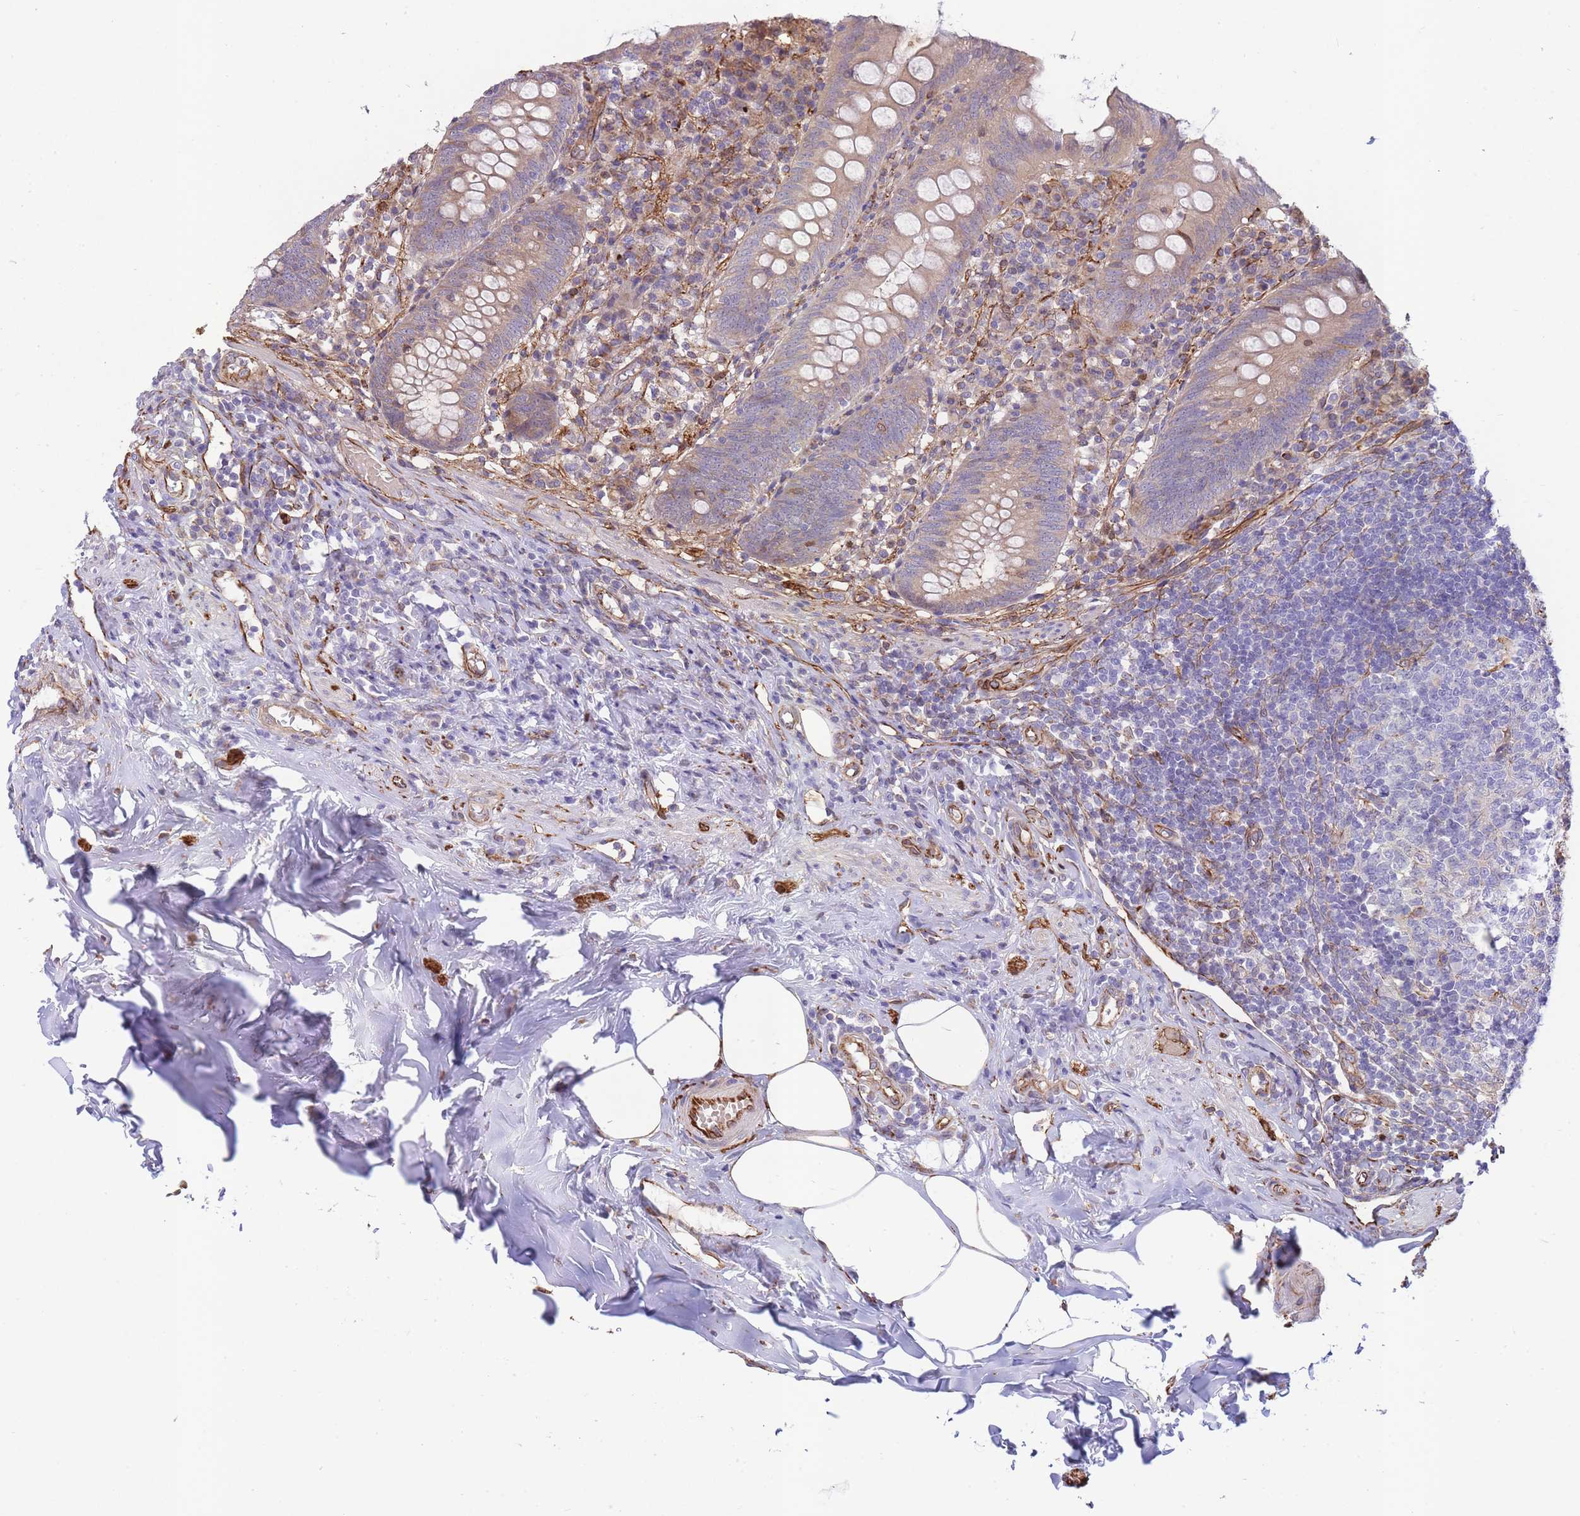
{"staining": {"intensity": "weak", "quantity": "25%-75%", "location": "cytoplasmic/membranous"}, "tissue": "appendix", "cell_type": "Glandular cells", "image_type": "normal", "snomed": [{"axis": "morphology", "description": "Normal tissue, NOS"}, {"axis": "topography", "description": "Appendix"}], "caption": "Weak cytoplasmic/membranous expression is seen in approximately 25%-75% of glandular cells in unremarkable appendix. The protein is stained brown, and the nuclei are stained in blue (DAB (3,3'-diaminobenzidine) IHC with brightfield microscopy, high magnification).", "gene": "ECPAS", "patient": {"sex": "female", "age": 54}}